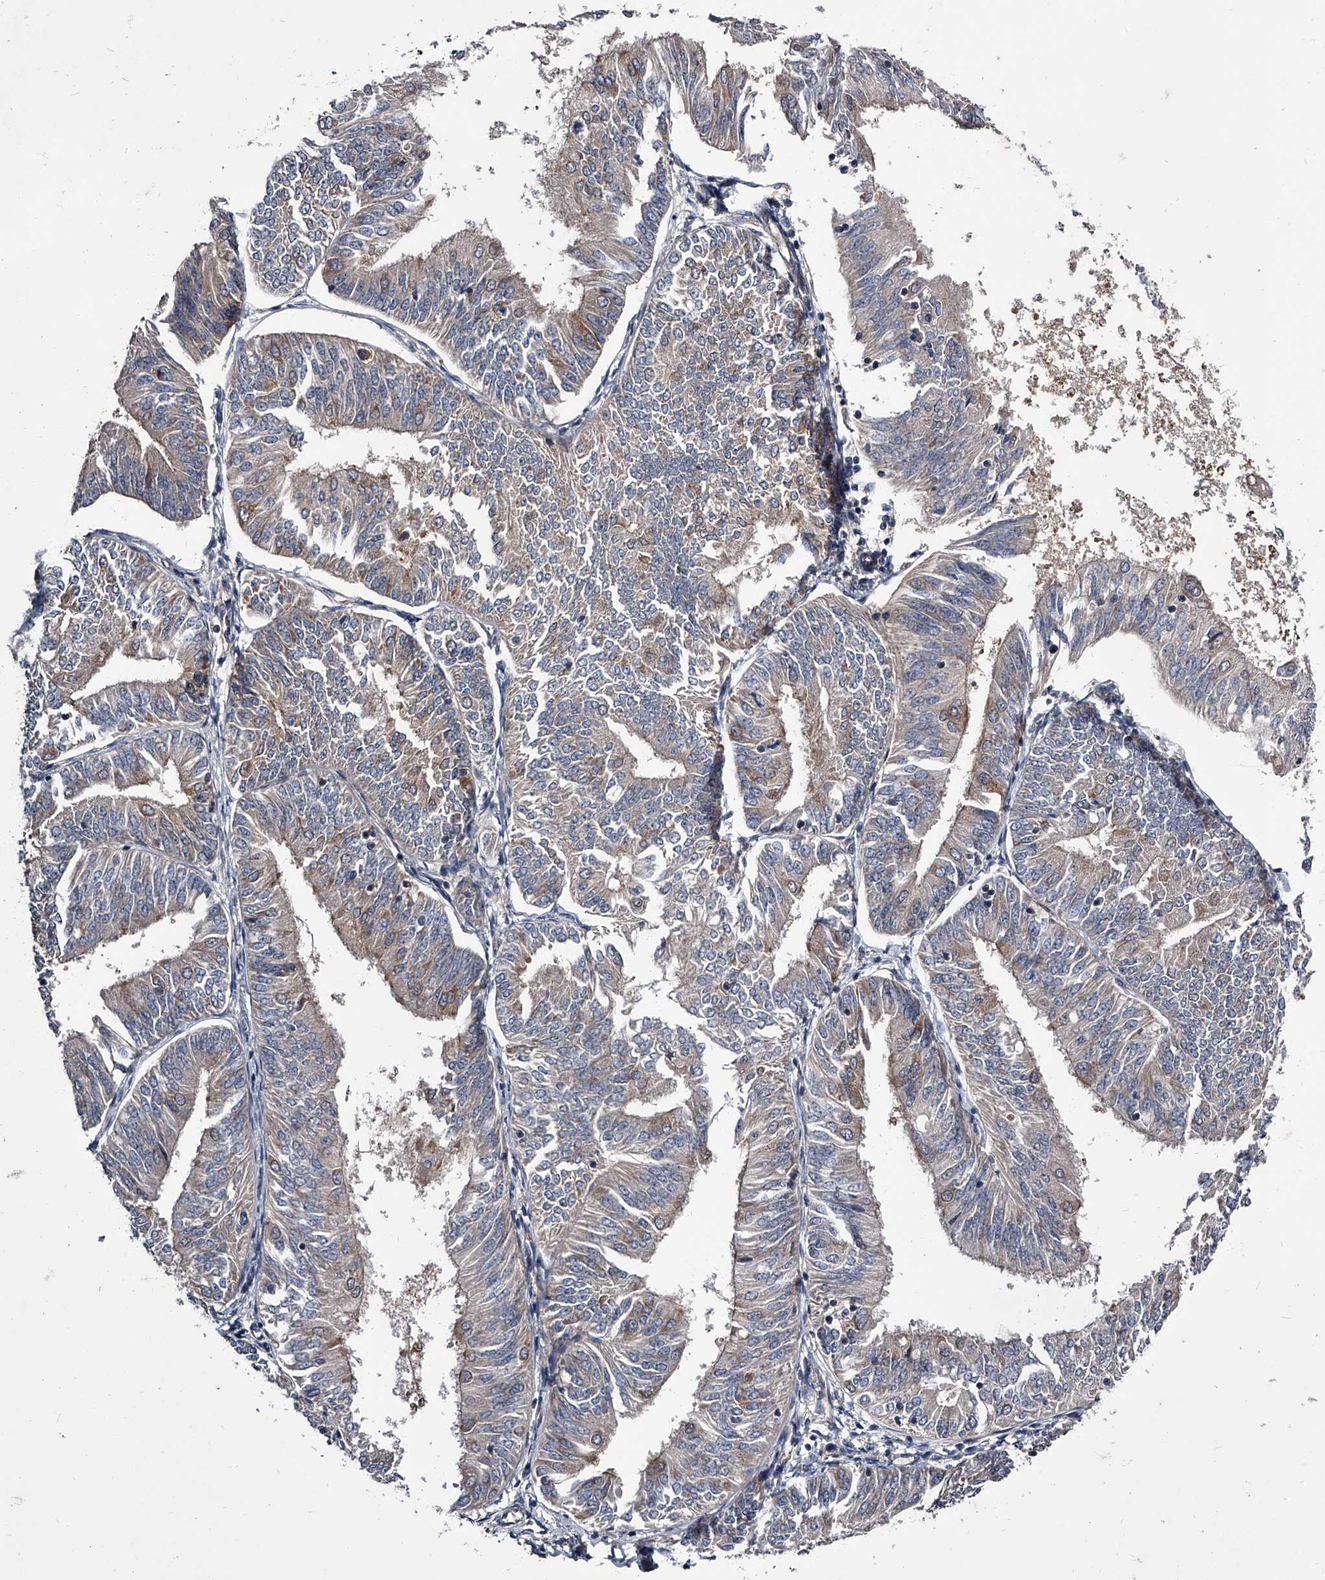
{"staining": {"intensity": "moderate", "quantity": "25%-75%", "location": "cytoplasmic/membranous"}, "tissue": "endometrial cancer", "cell_type": "Tumor cells", "image_type": "cancer", "snomed": [{"axis": "morphology", "description": "Adenocarcinoma, NOS"}, {"axis": "topography", "description": "Endometrium"}], "caption": "Immunohistochemistry (IHC) of endometrial cancer displays medium levels of moderate cytoplasmic/membranous expression in about 25%-75% of tumor cells.", "gene": "GAPVD1", "patient": {"sex": "female", "age": 58}}